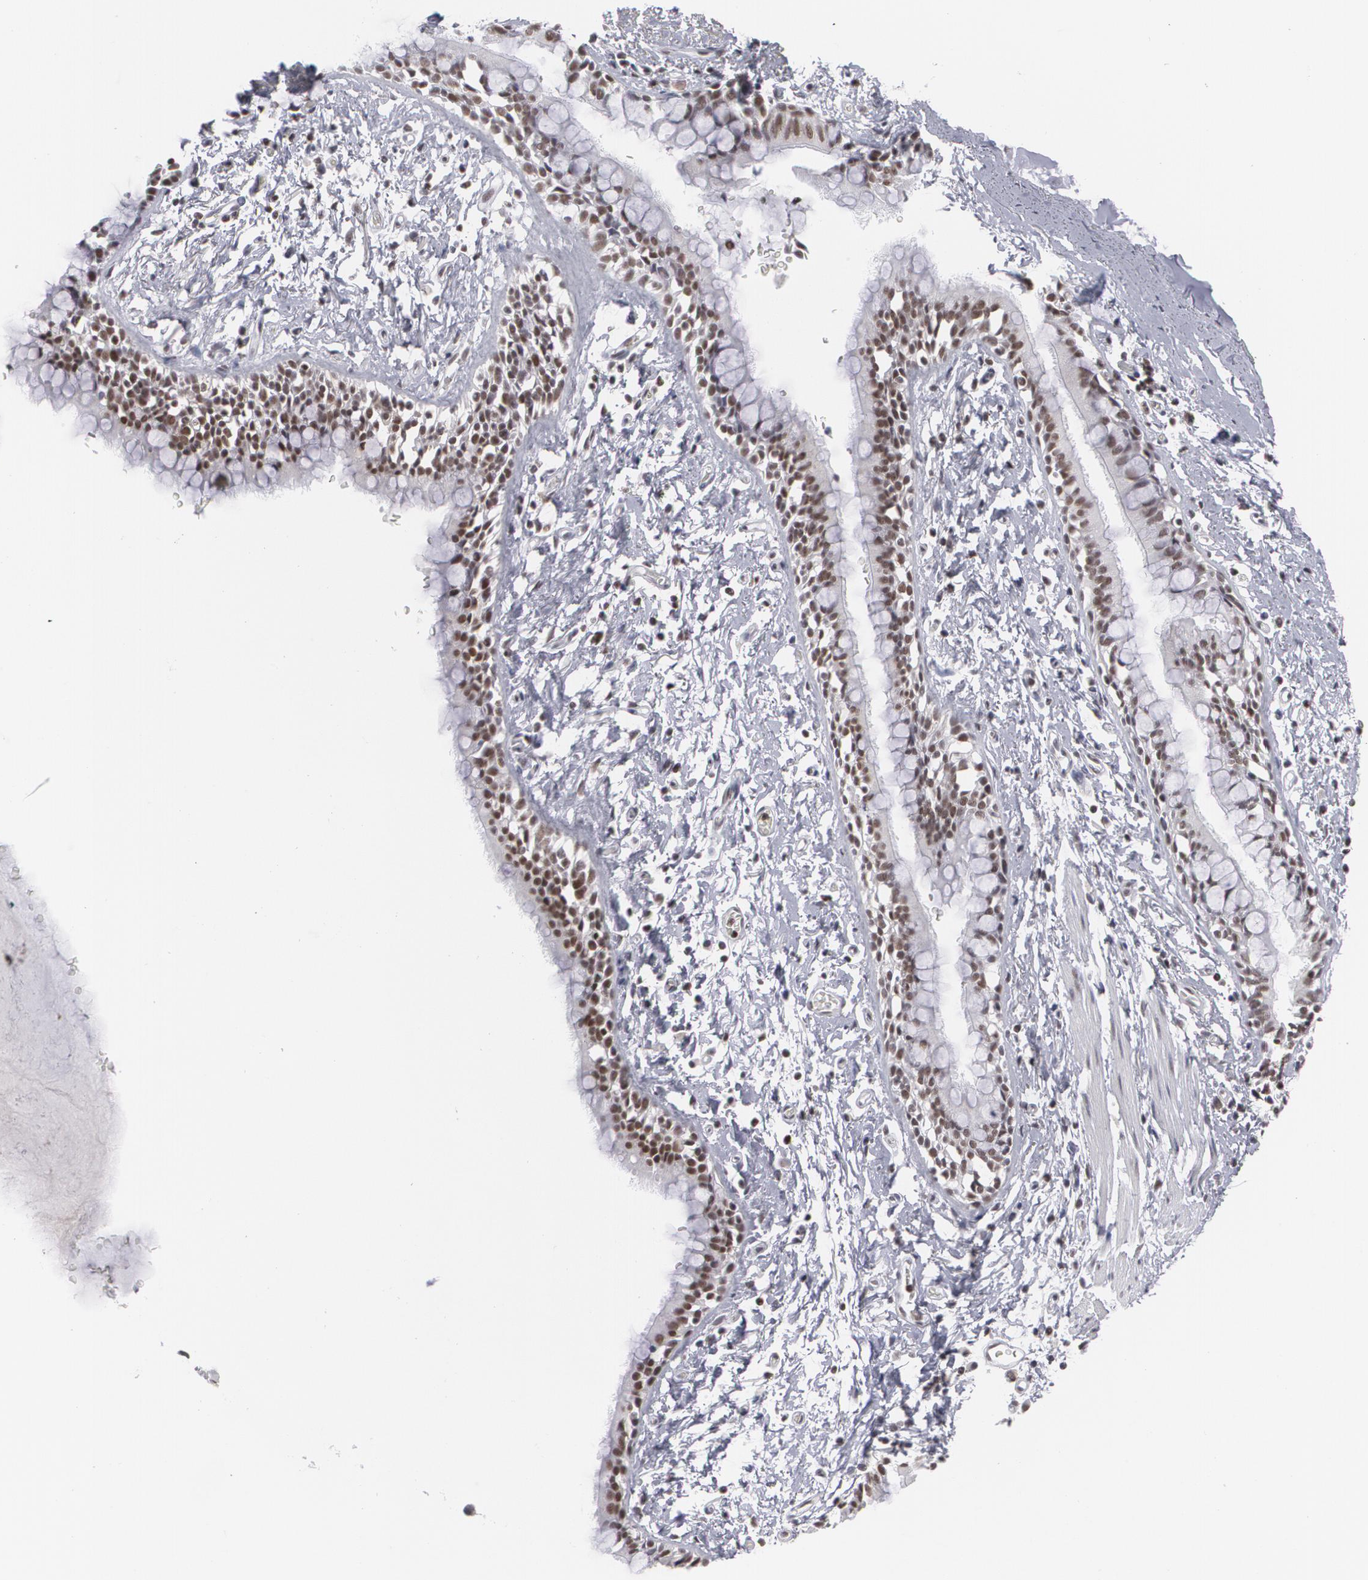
{"staining": {"intensity": "strong", "quantity": ">75%", "location": "nuclear"}, "tissue": "bronchus", "cell_type": "Respiratory epithelial cells", "image_type": "normal", "snomed": [{"axis": "morphology", "description": "Normal tissue, NOS"}, {"axis": "topography", "description": "Lymph node of abdomen"}, {"axis": "topography", "description": "Lymph node of pelvis"}], "caption": "Respiratory epithelial cells display high levels of strong nuclear expression in about >75% of cells in benign human bronchus. (DAB (3,3'-diaminobenzidine) IHC, brown staining for protein, blue staining for nuclei).", "gene": "MCL1", "patient": {"sex": "female", "age": 65}}